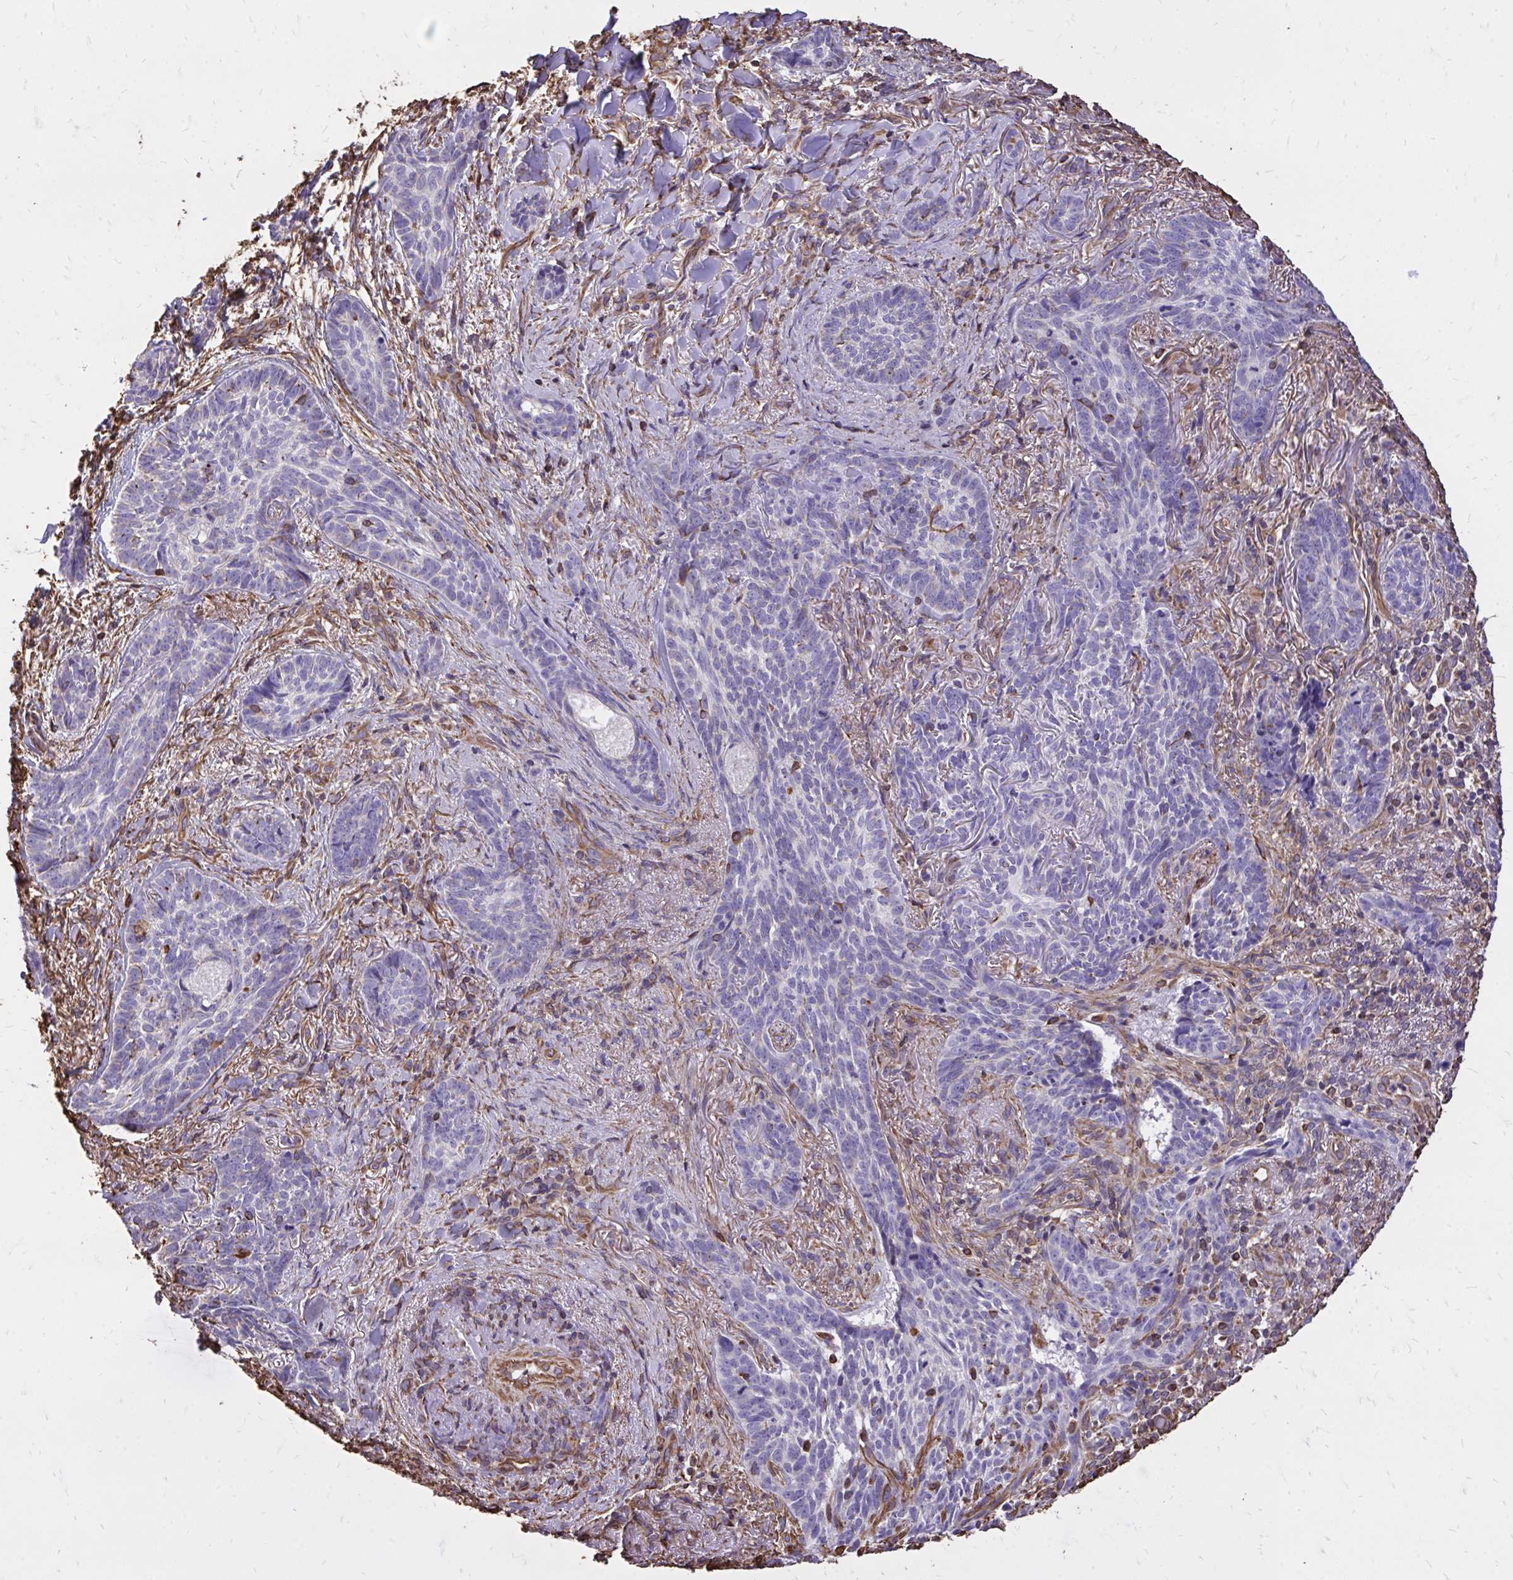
{"staining": {"intensity": "negative", "quantity": "none", "location": "none"}, "tissue": "skin cancer", "cell_type": "Tumor cells", "image_type": "cancer", "snomed": [{"axis": "morphology", "description": "Basal cell carcinoma"}, {"axis": "topography", "description": "Skin"}, {"axis": "topography", "description": "Skin of face"}], "caption": "Immunohistochemistry of skin cancer demonstrates no positivity in tumor cells. (DAB immunohistochemistry with hematoxylin counter stain).", "gene": "RNF103", "patient": {"sex": "male", "age": 88}}